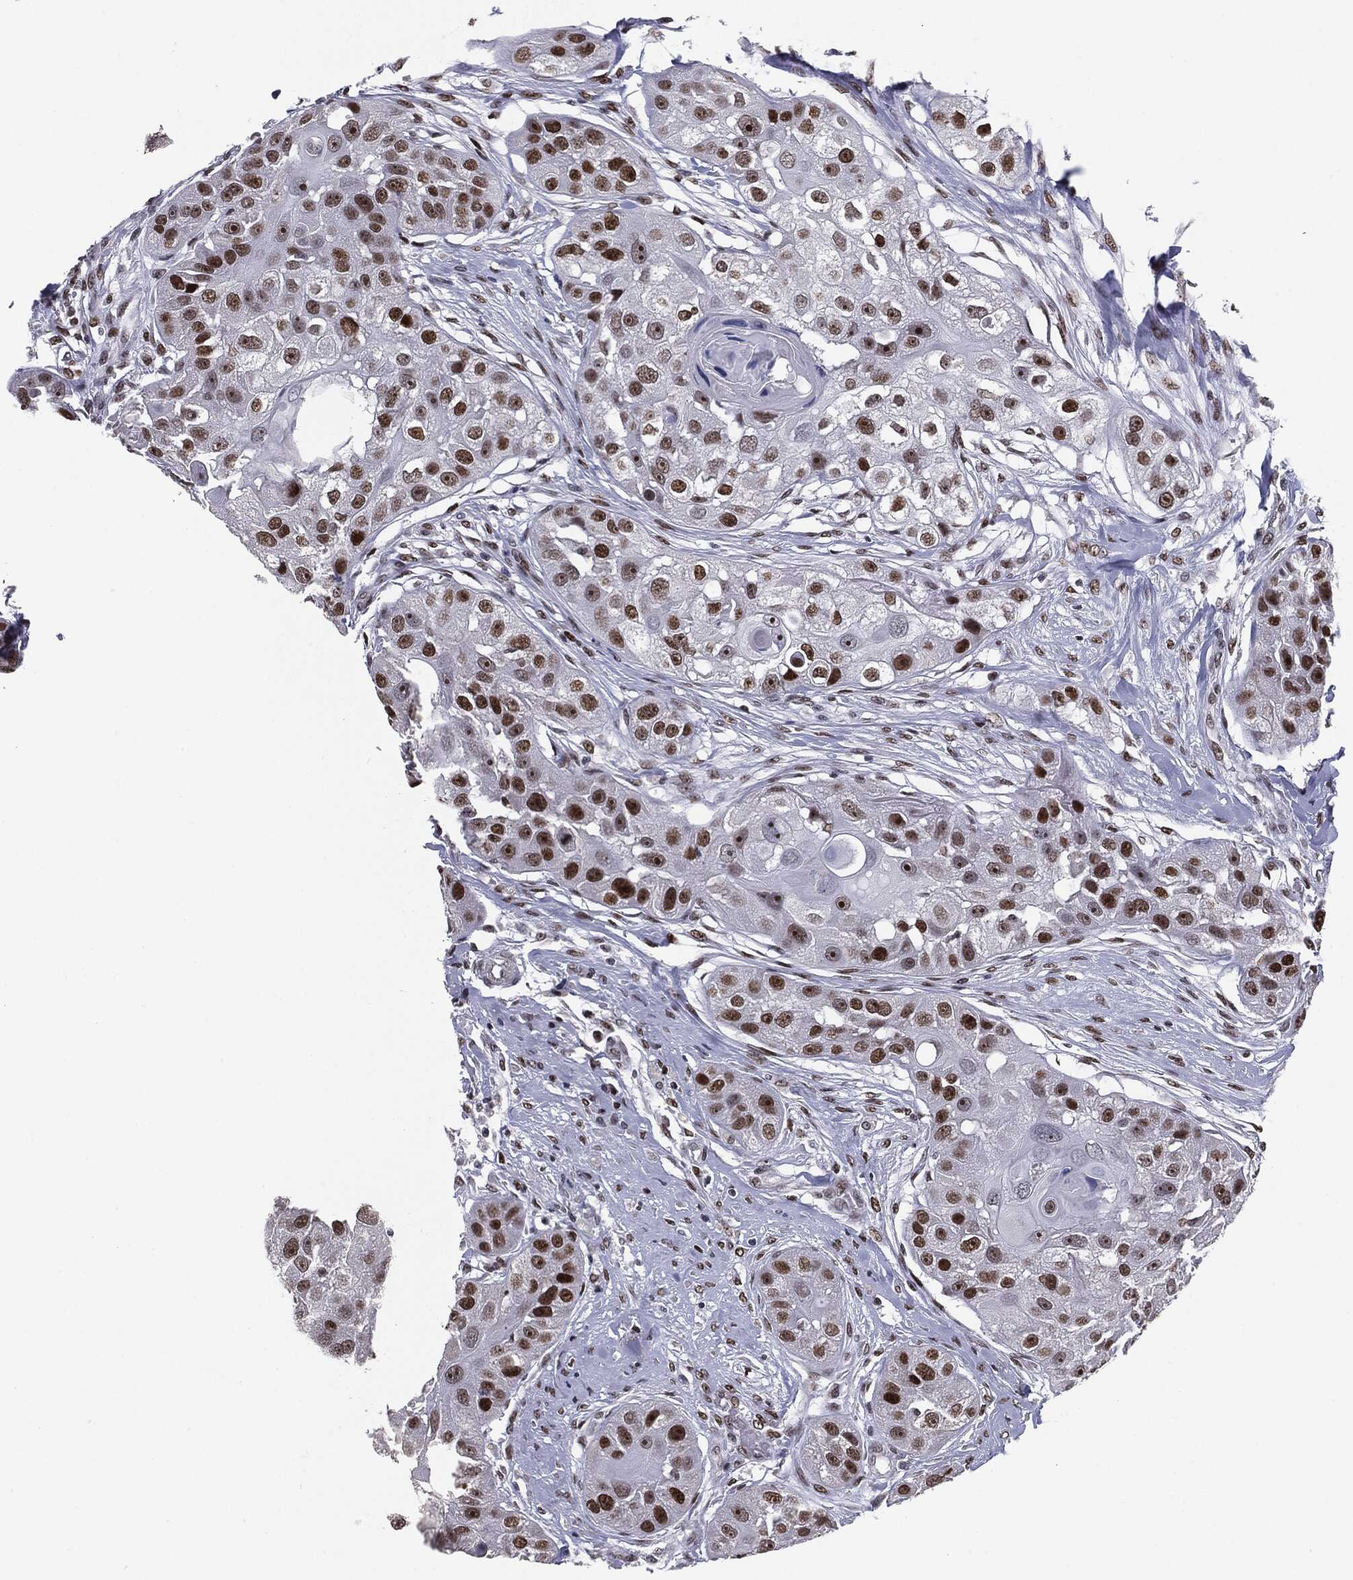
{"staining": {"intensity": "strong", "quantity": ">75%", "location": "nuclear"}, "tissue": "head and neck cancer", "cell_type": "Tumor cells", "image_type": "cancer", "snomed": [{"axis": "morphology", "description": "Normal tissue, NOS"}, {"axis": "morphology", "description": "Squamous cell carcinoma, NOS"}, {"axis": "topography", "description": "Skeletal muscle"}, {"axis": "topography", "description": "Head-Neck"}], "caption": "A histopathology image of human head and neck cancer stained for a protein reveals strong nuclear brown staining in tumor cells.", "gene": "MDC1", "patient": {"sex": "male", "age": 51}}